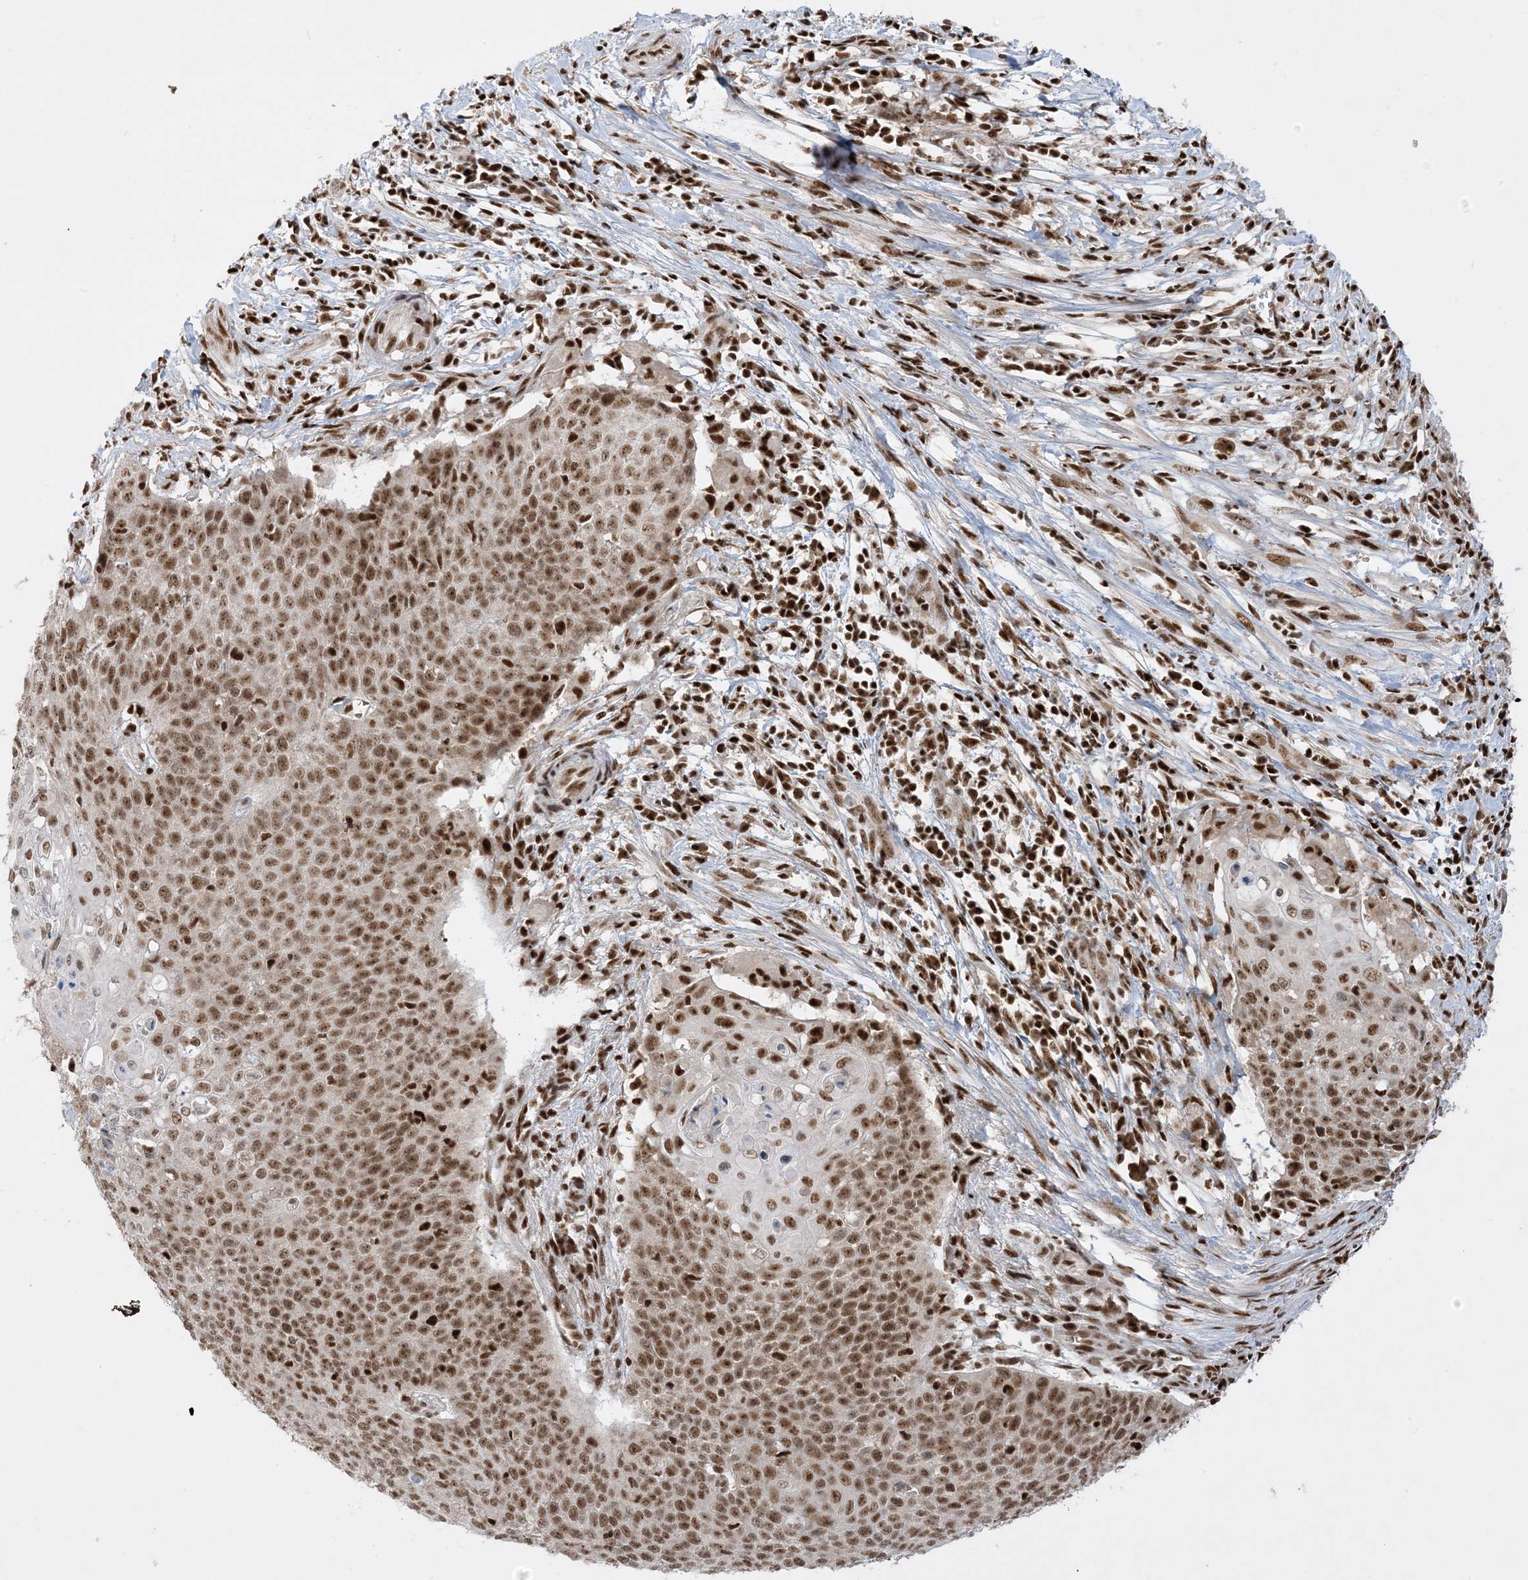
{"staining": {"intensity": "moderate", "quantity": ">75%", "location": "nuclear"}, "tissue": "cervical cancer", "cell_type": "Tumor cells", "image_type": "cancer", "snomed": [{"axis": "morphology", "description": "Squamous cell carcinoma, NOS"}, {"axis": "topography", "description": "Cervix"}], "caption": "Protein expression analysis of human cervical cancer (squamous cell carcinoma) reveals moderate nuclear expression in approximately >75% of tumor cells.", "gene": "PPIL2", "patient": {"sex": "female", "age": 39}}